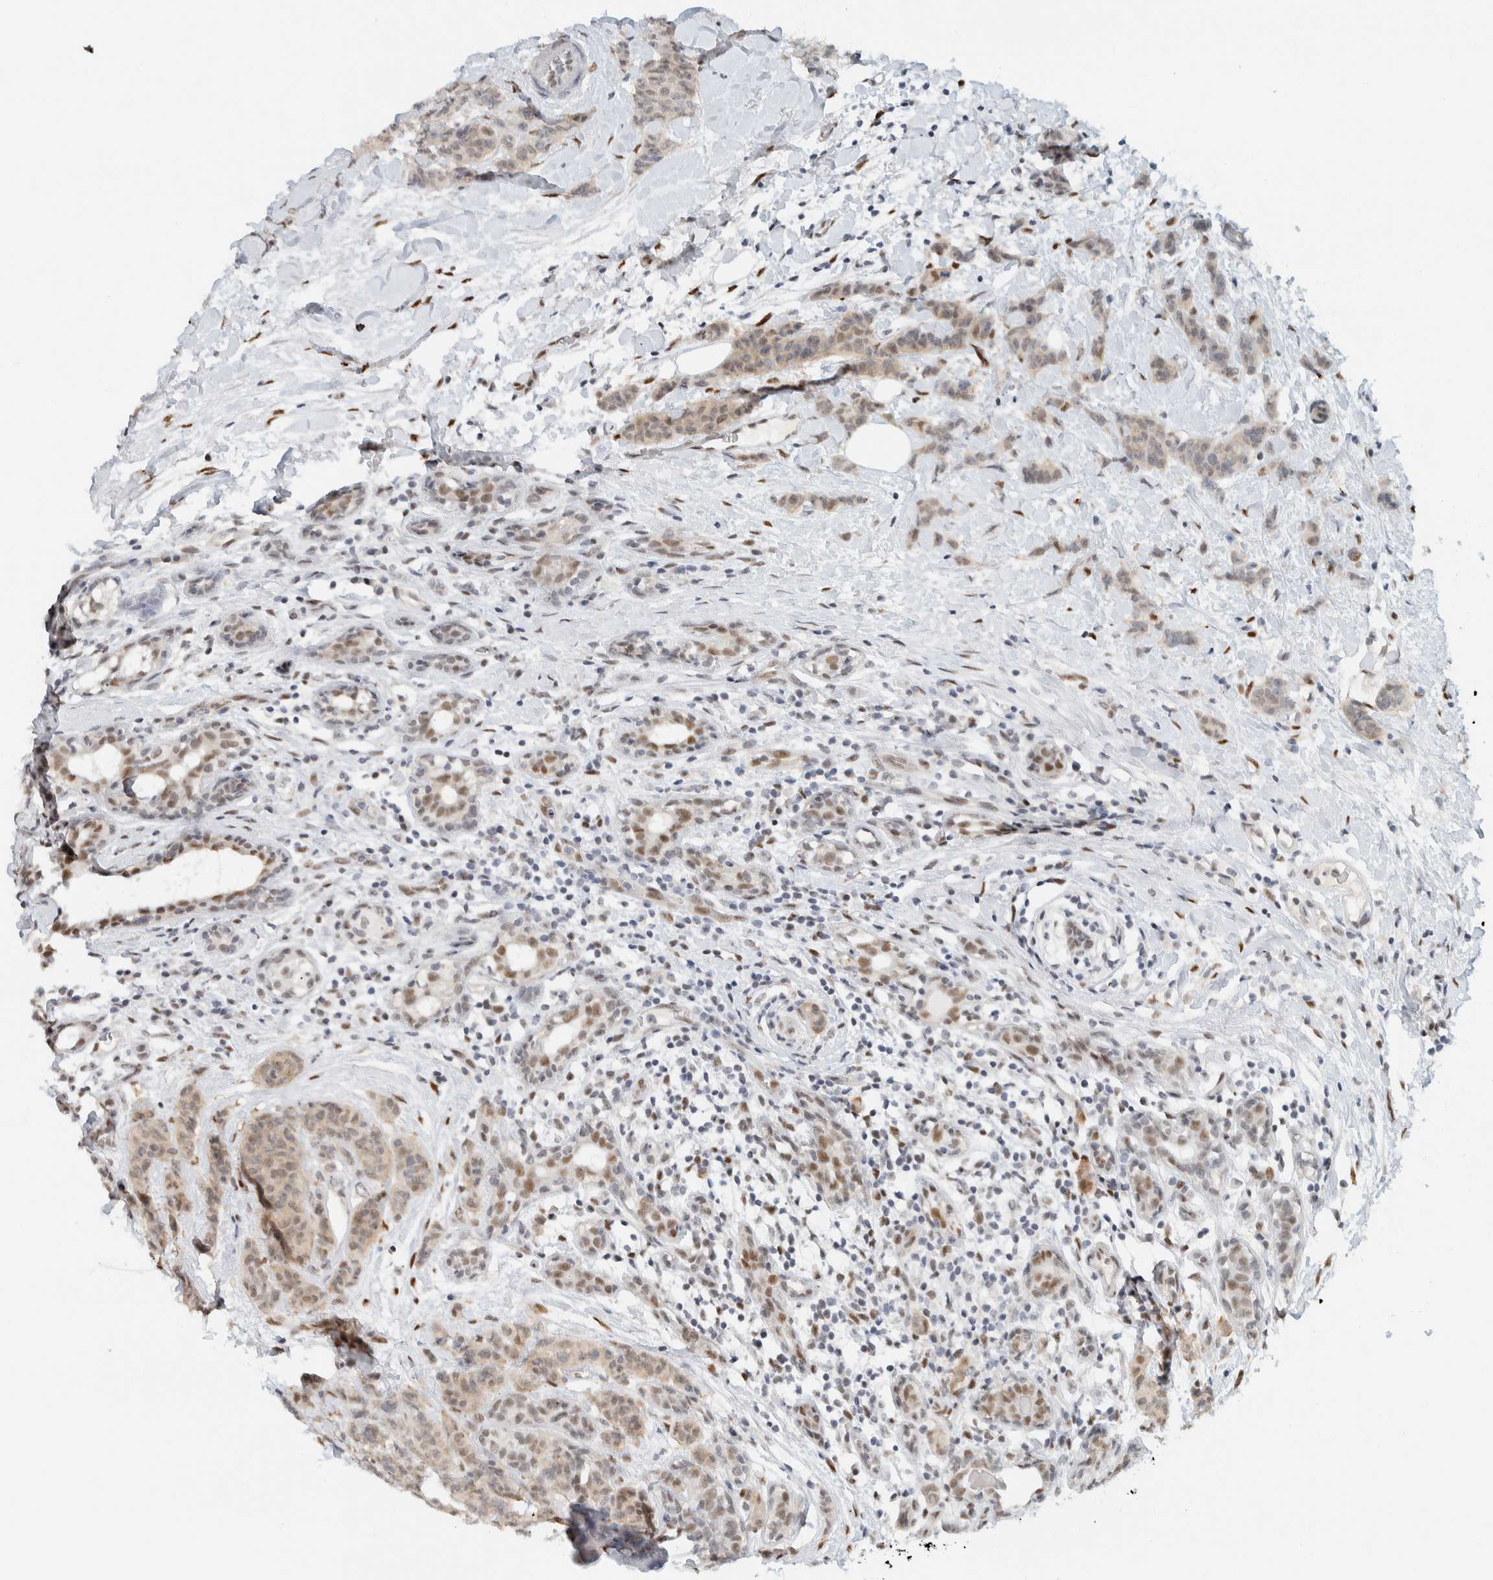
{"staining": {"intensity": "weak", "quantity": "25%-75%", "location": "cytoplasmic/membranous,nuclear"}, "tissue": "breast cancer", "cell_type": "Tumor cells", "image_type": "cancer", "snomed": [{"axis": "morphology", "description": "Normal tissue, NOS"}, {"axis": "morphology", "description": "Duct carcinoma"}, {"axis": "topography", "description": "Breast"}], "caption": "An image showing weak cytoplasmic/membranous and nuclear staining in about 25%-75% of tumor cells in intraductal carcinoma (breast), as visualized by brown immunohistochemical staining.", "gene": "ZNF683", "patient": {"sex": "female", "age": 40}}